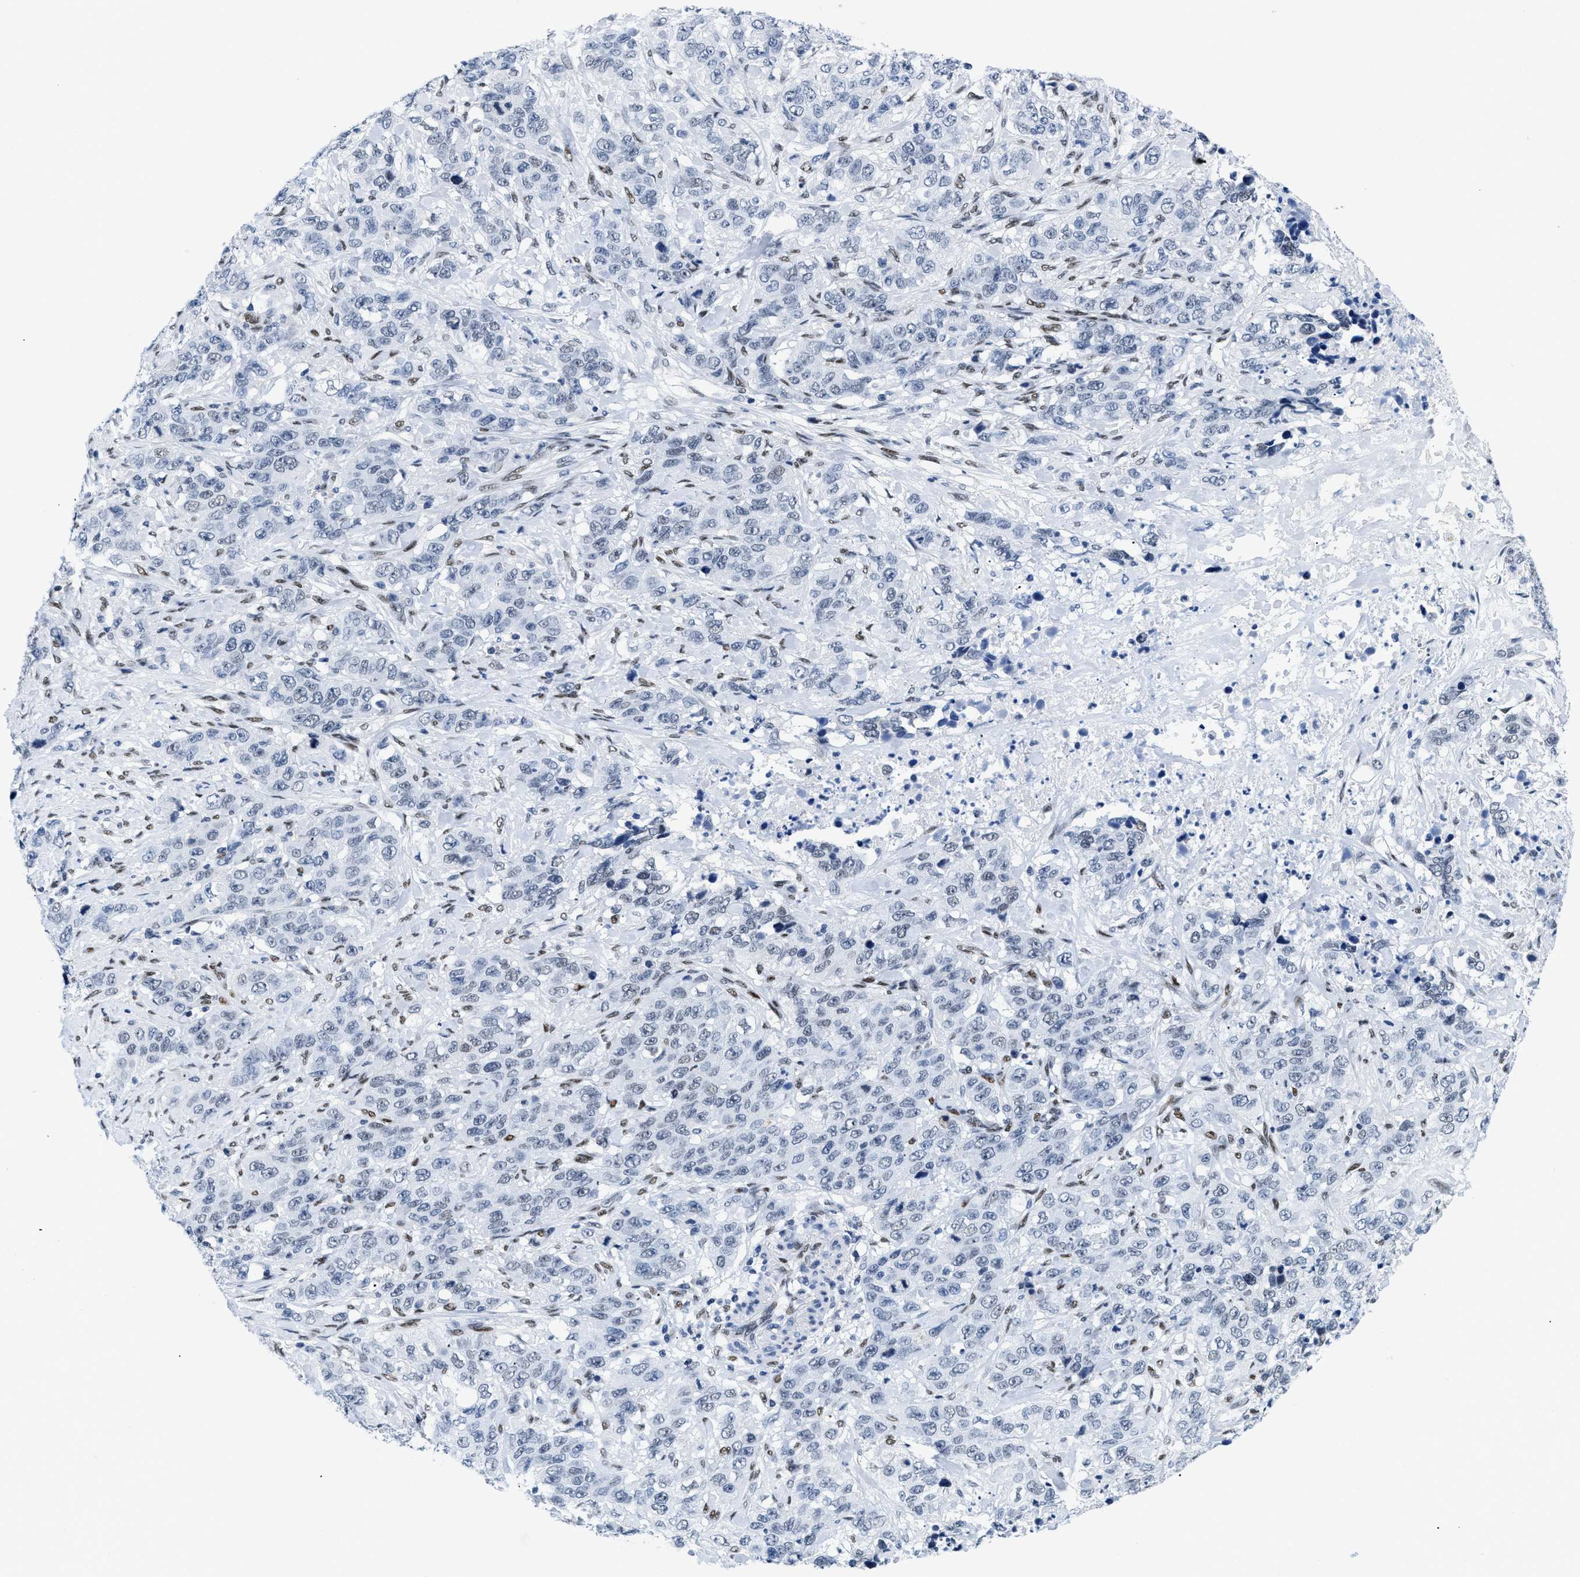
{"staining": {"intensity": "moderate", "quantity": "<25%", "location": "nuclear"}, "tissue": "stomach cancer", "cell_type": "Tumor cells", "image_type": "cancer", "snomed": [{"axis": "morphology", "description": "Adenocarcinoma, NOS"}, {"axis": "topography", "description": "Stomach"}], "caption": "This image demonstrates IHC staining of human stomach adenocarcinoma, with low moderate nuclear staining in approximately <25% of tumor cells.", "gene": "CTBP1", "patient": {"sex": "male", "age": 48}}